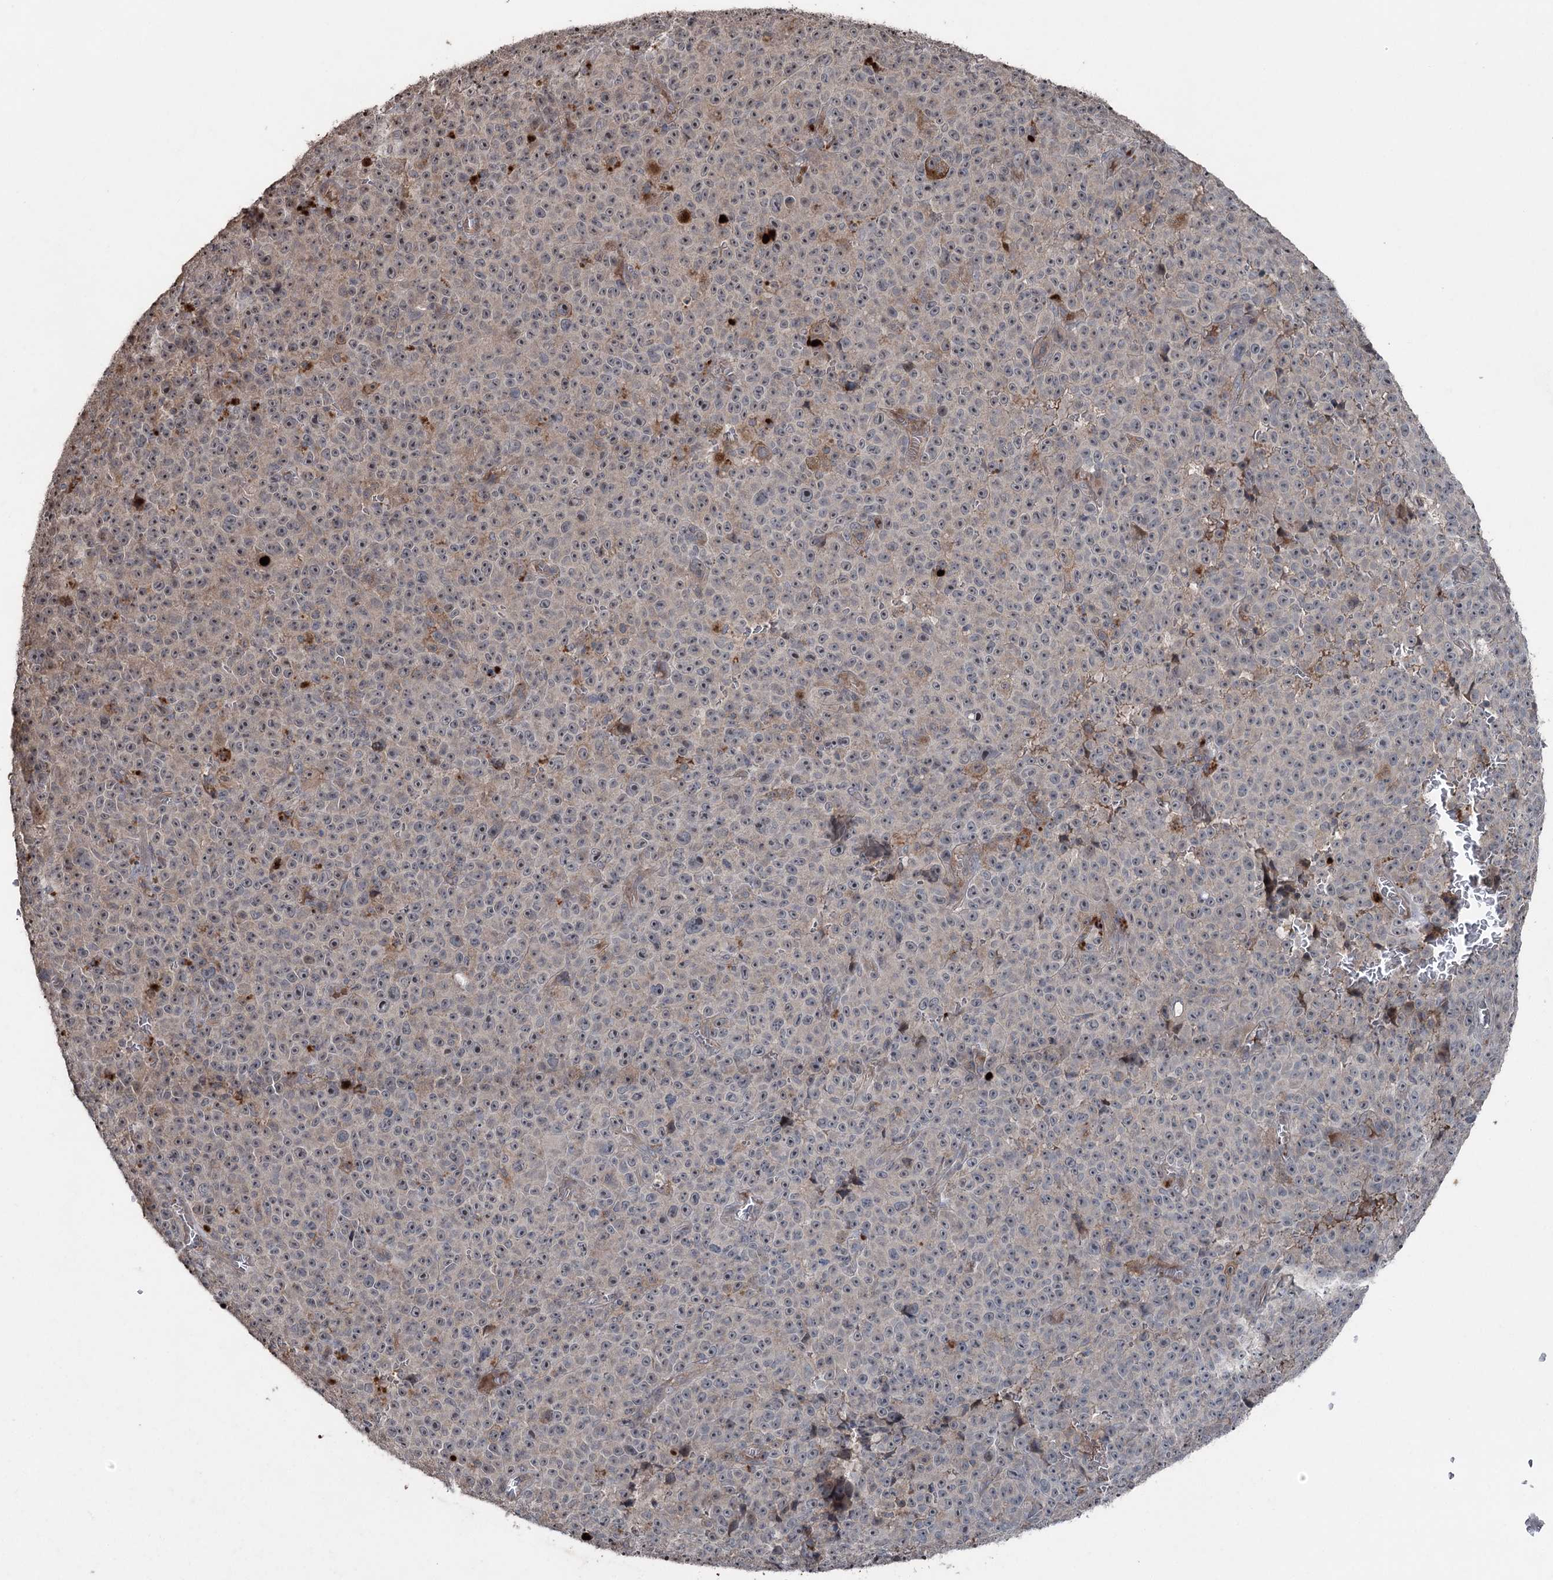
{"staining": {"intensity": "weak", "quantity": "<25%", "location": "cytoplasmic/membranous,nuclear"}, "tissue": "melanoma", "cell_type": "Tumor cells", "image_type": "cancer", "snomed": [{"axis": "morphology", "description": "Malignant melanoma, NOS"}, {"axis": "topography", "description": "Skin"}], "caption": "Immunohistochemistry (IHC) photomicrograph of neoplastic tissue: human melanoma stained with DAB demonstrates no significant protein staining in tumor cells. (Stains: DAB IHC with hematoxylin counter stain, Microscopy: brightfield microscopy at high magnification).", "gene": "MAPK8IP2", "patient": {"sex": "female", "age": 82}}